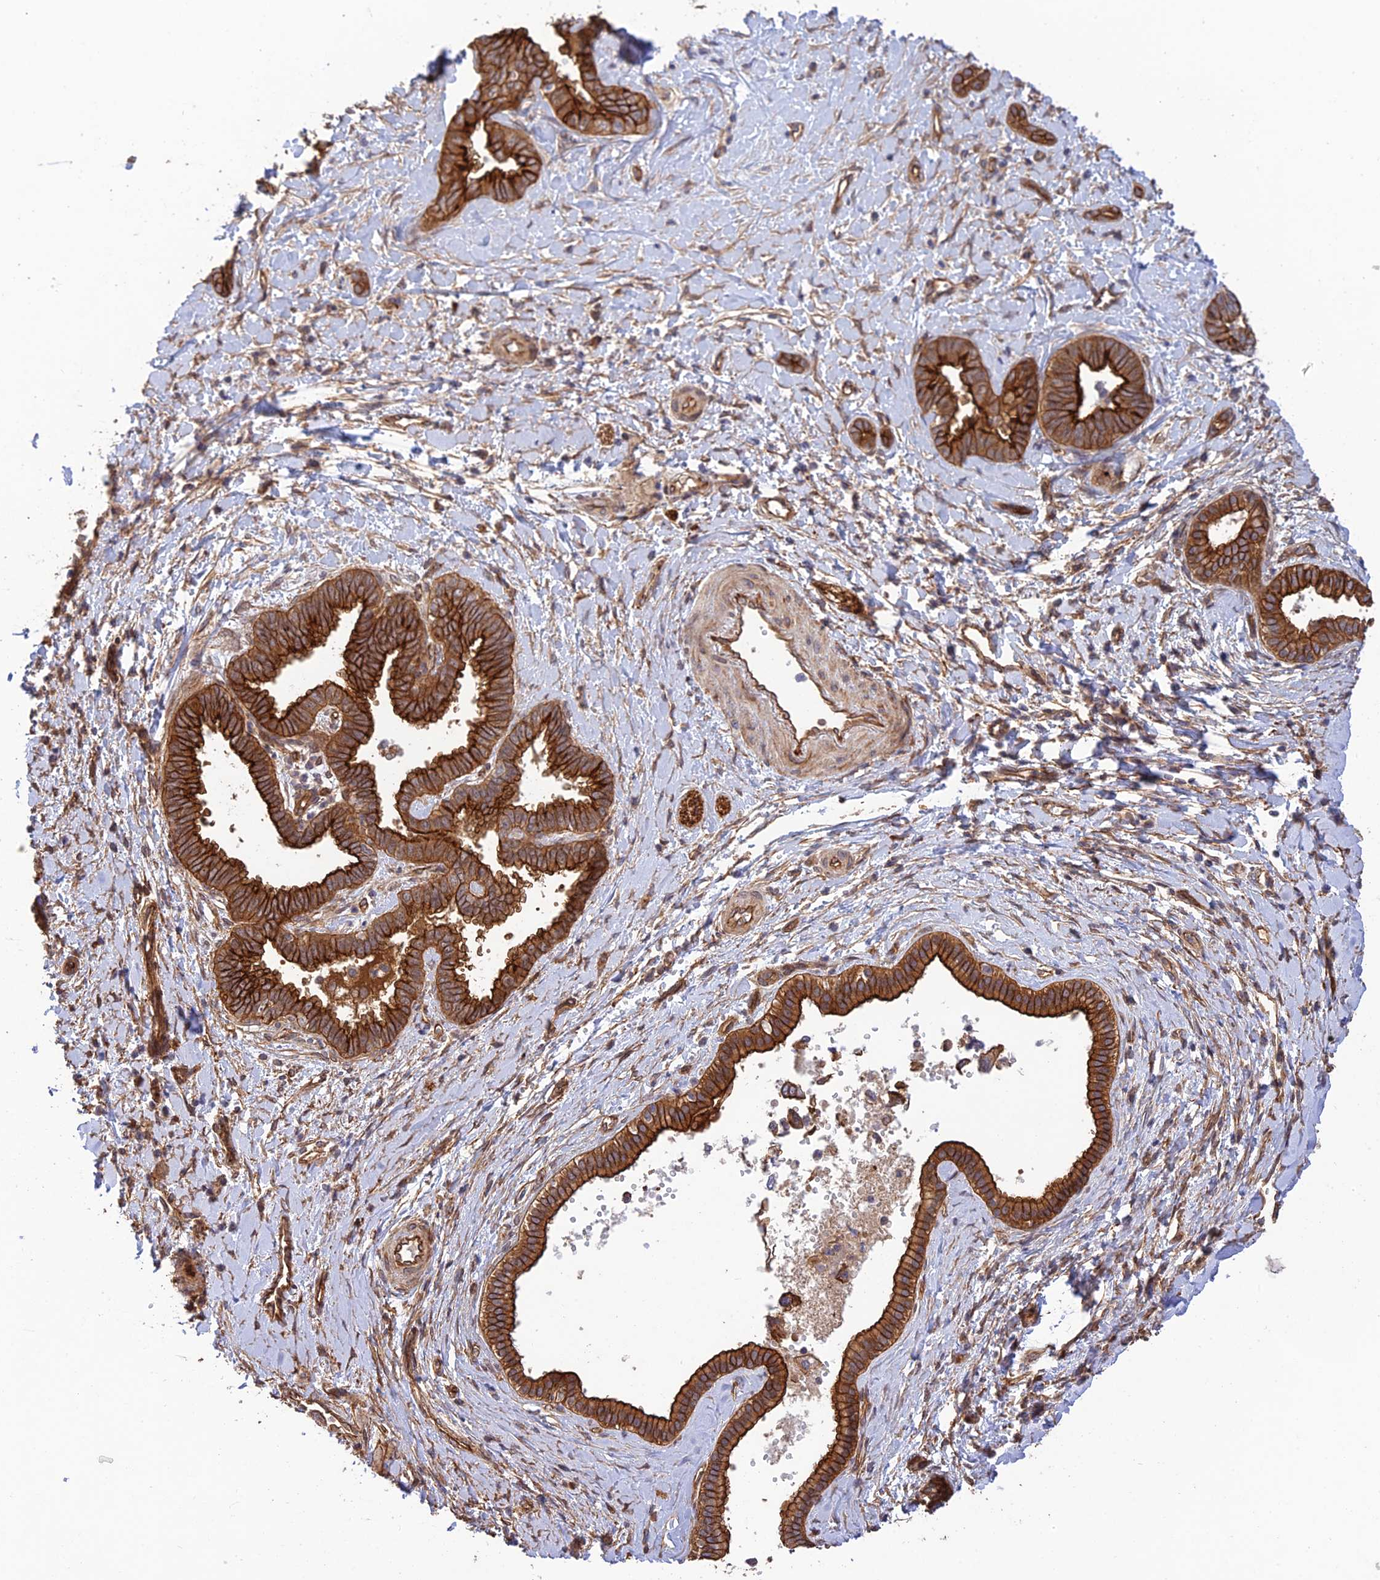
{"staining": {"intensity": "strong", "quantity": ">75%", "location": "cytoplasmic/membranous"}, "tissue": "liver cancer", "cell_type": "Tumor cells", "image_type": "cancer", "snomed": [{"axis": "morphology", "description": "Cholangiocarcinoma"}, {"axis": "topography", "description": "Liver"}], "caption": "An immunohistochemistry (IHC) image of neoplastic tissue is shown. Protein staining in brown shows strong cytoplasmic/membranous positivity in cholangiocarcinoma (liver) within tumor cells.", "gene": "HOMER2", "patient": {"sex": "female", "age": 77}}